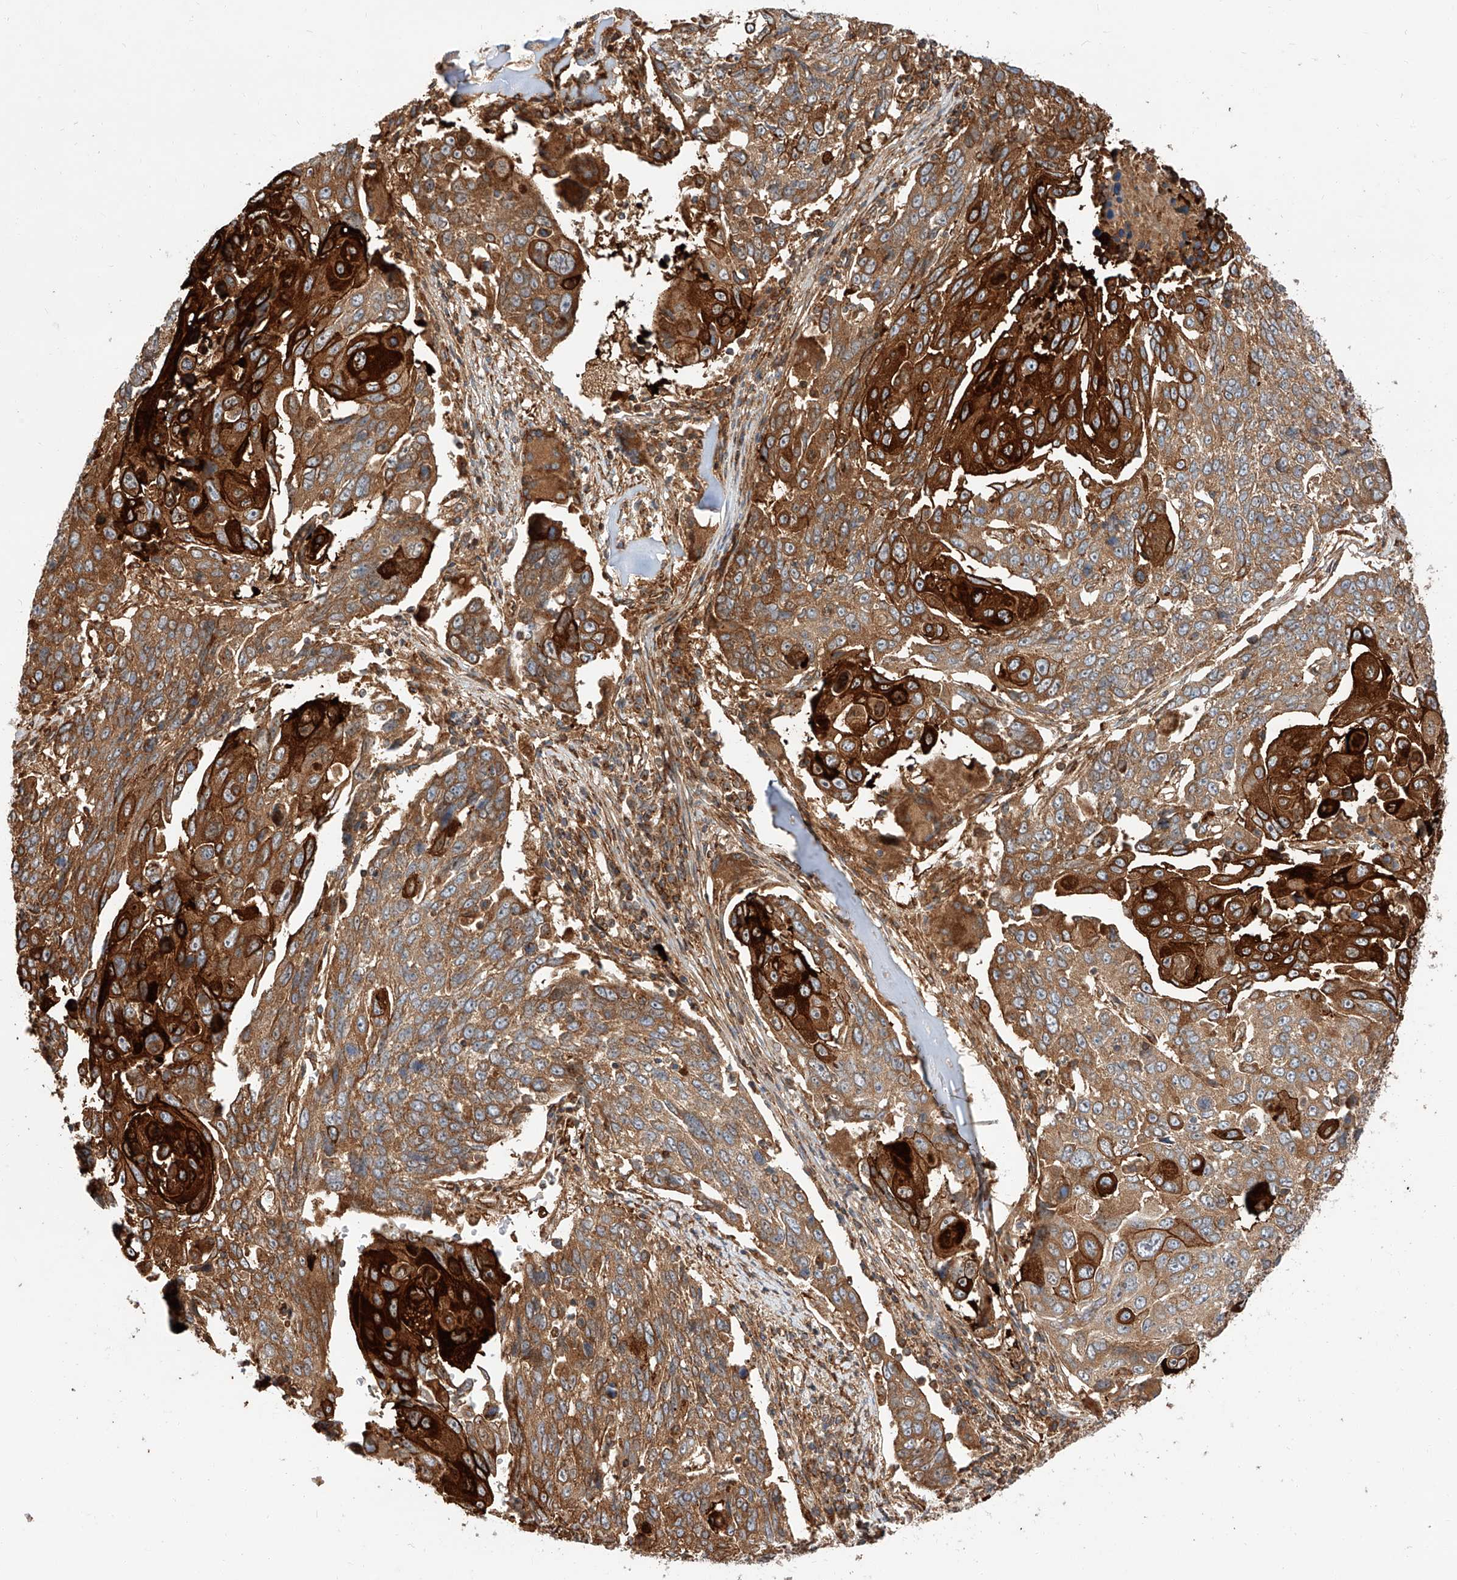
{"staining": {"intensity": "strong", "quantity": ">75%", "location": "cytoplasmic/membranous"}, "tissue": "lung cancer", "cell_type": "Tumor cells", "image_type": "cancer", "snomed": [{"axis": "morphology", "description": "Squamous cell carcinoma, NOS"}, {"axis": "topography", "description": "Lung"}], "caption": "Immunohistochemistry (IHC) of human lung cancer (squamous cell carcinoma) shows high levels of strong cytoplasmic/membranous positivity in approximately >75% of tumor cells.", "gene": "ISCA2", "patient": {"sex": "male", "age": 66}}